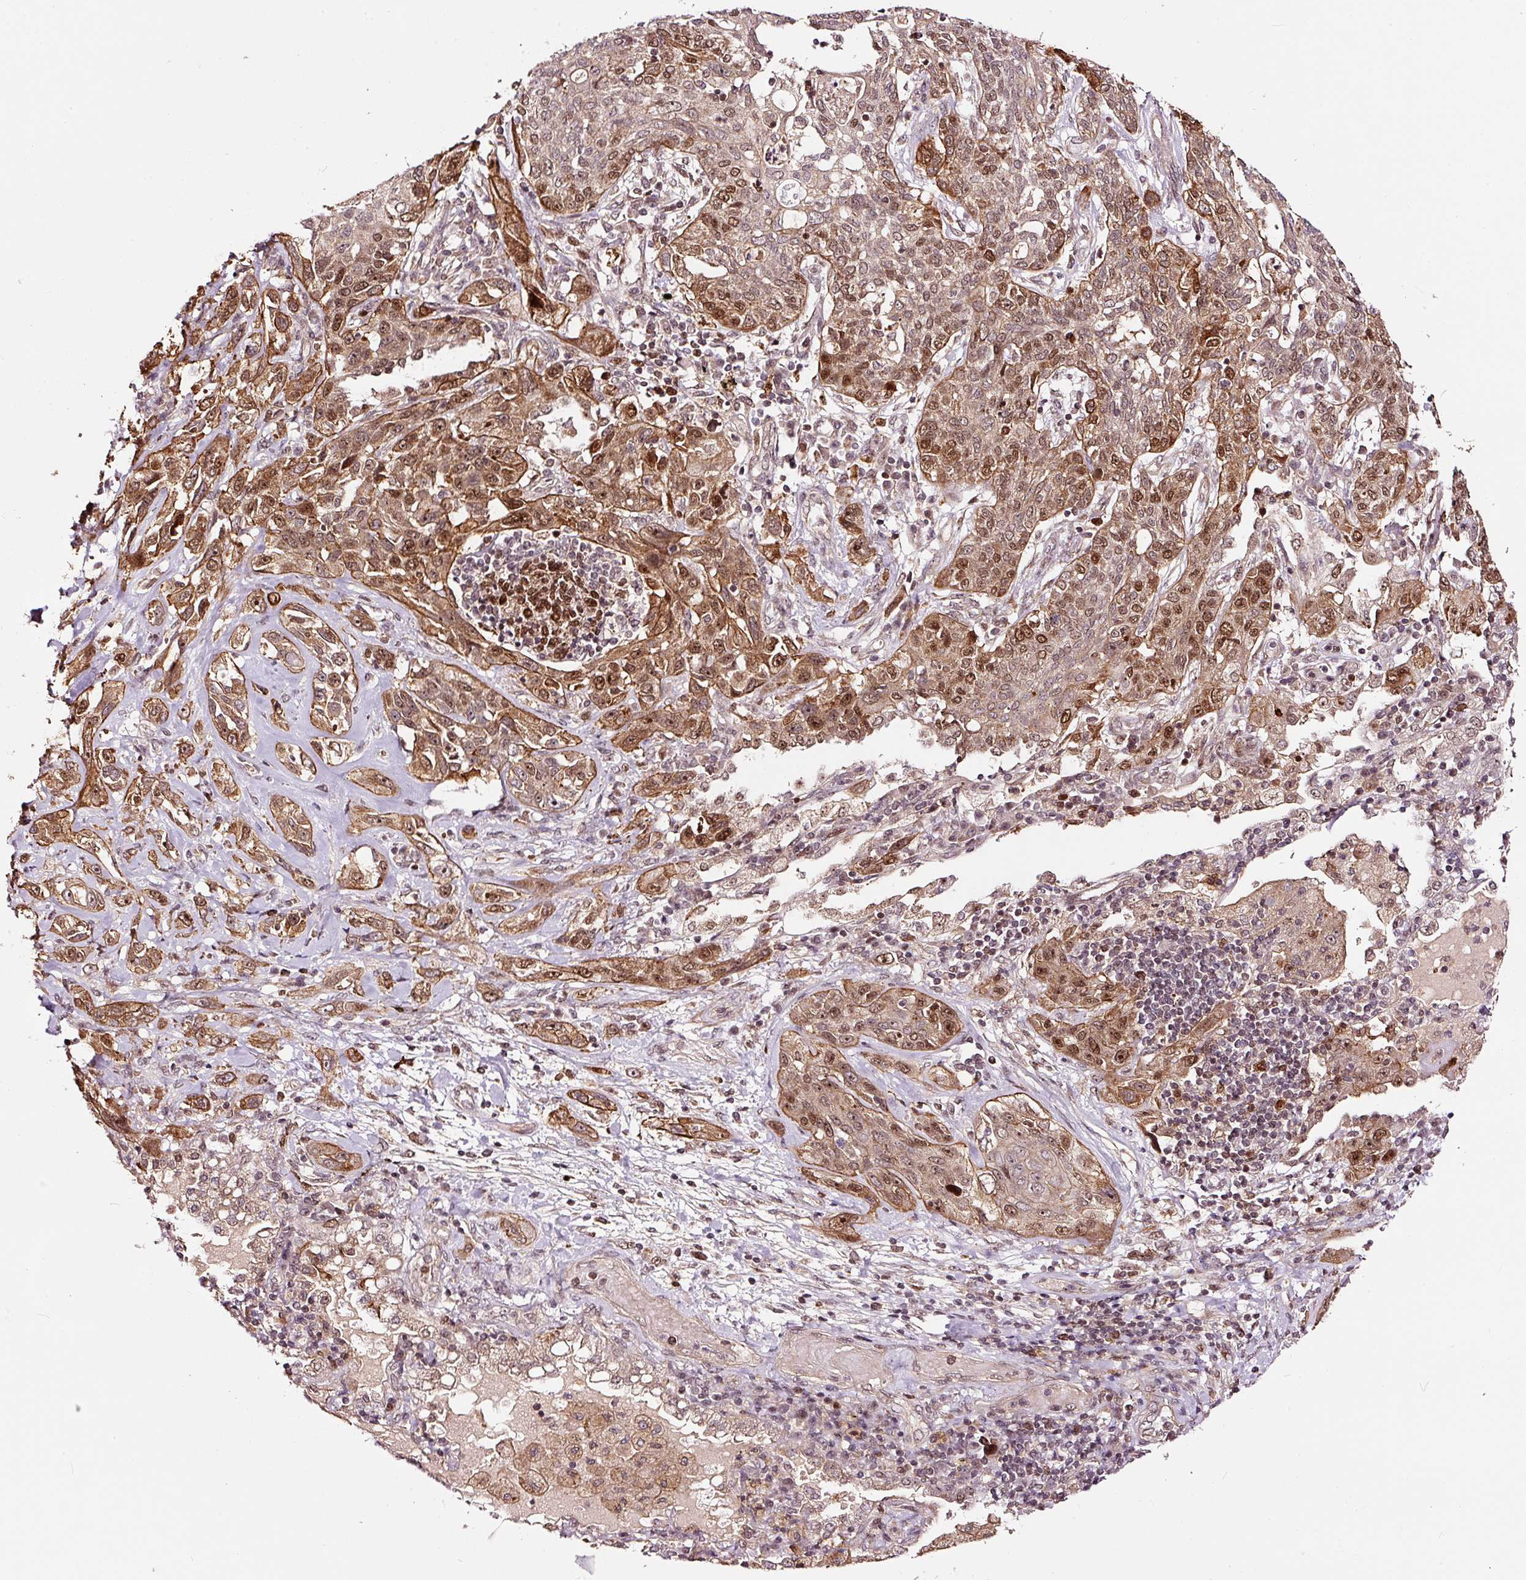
{"staining": {"intensity": "moderate", "quantity": "25%-75%", "location": "cytoplasmic/membranous,nuclear"}, "tissue": "lung cancer", "cell_type": "Tumor cells", "image_type": "cancer", "snomed": [{"axis": "morphology", "description": "Squamous cell carcinoma, NOS"}, {"axis": "topography", "description": "Lung"}], "caption": "Moderate cytoplasmic/membranous and nuclear protein expression is present in approximately 25%-75% of tumor cells in lung cancer (squamous cell carcinoma). The staining was performed using DAB, with brown indicating positive protein expression. Nuclei are stained blue with hematoxylin.", "gene": "RFC4", "patient": {"sex": "female", "age": 70}}